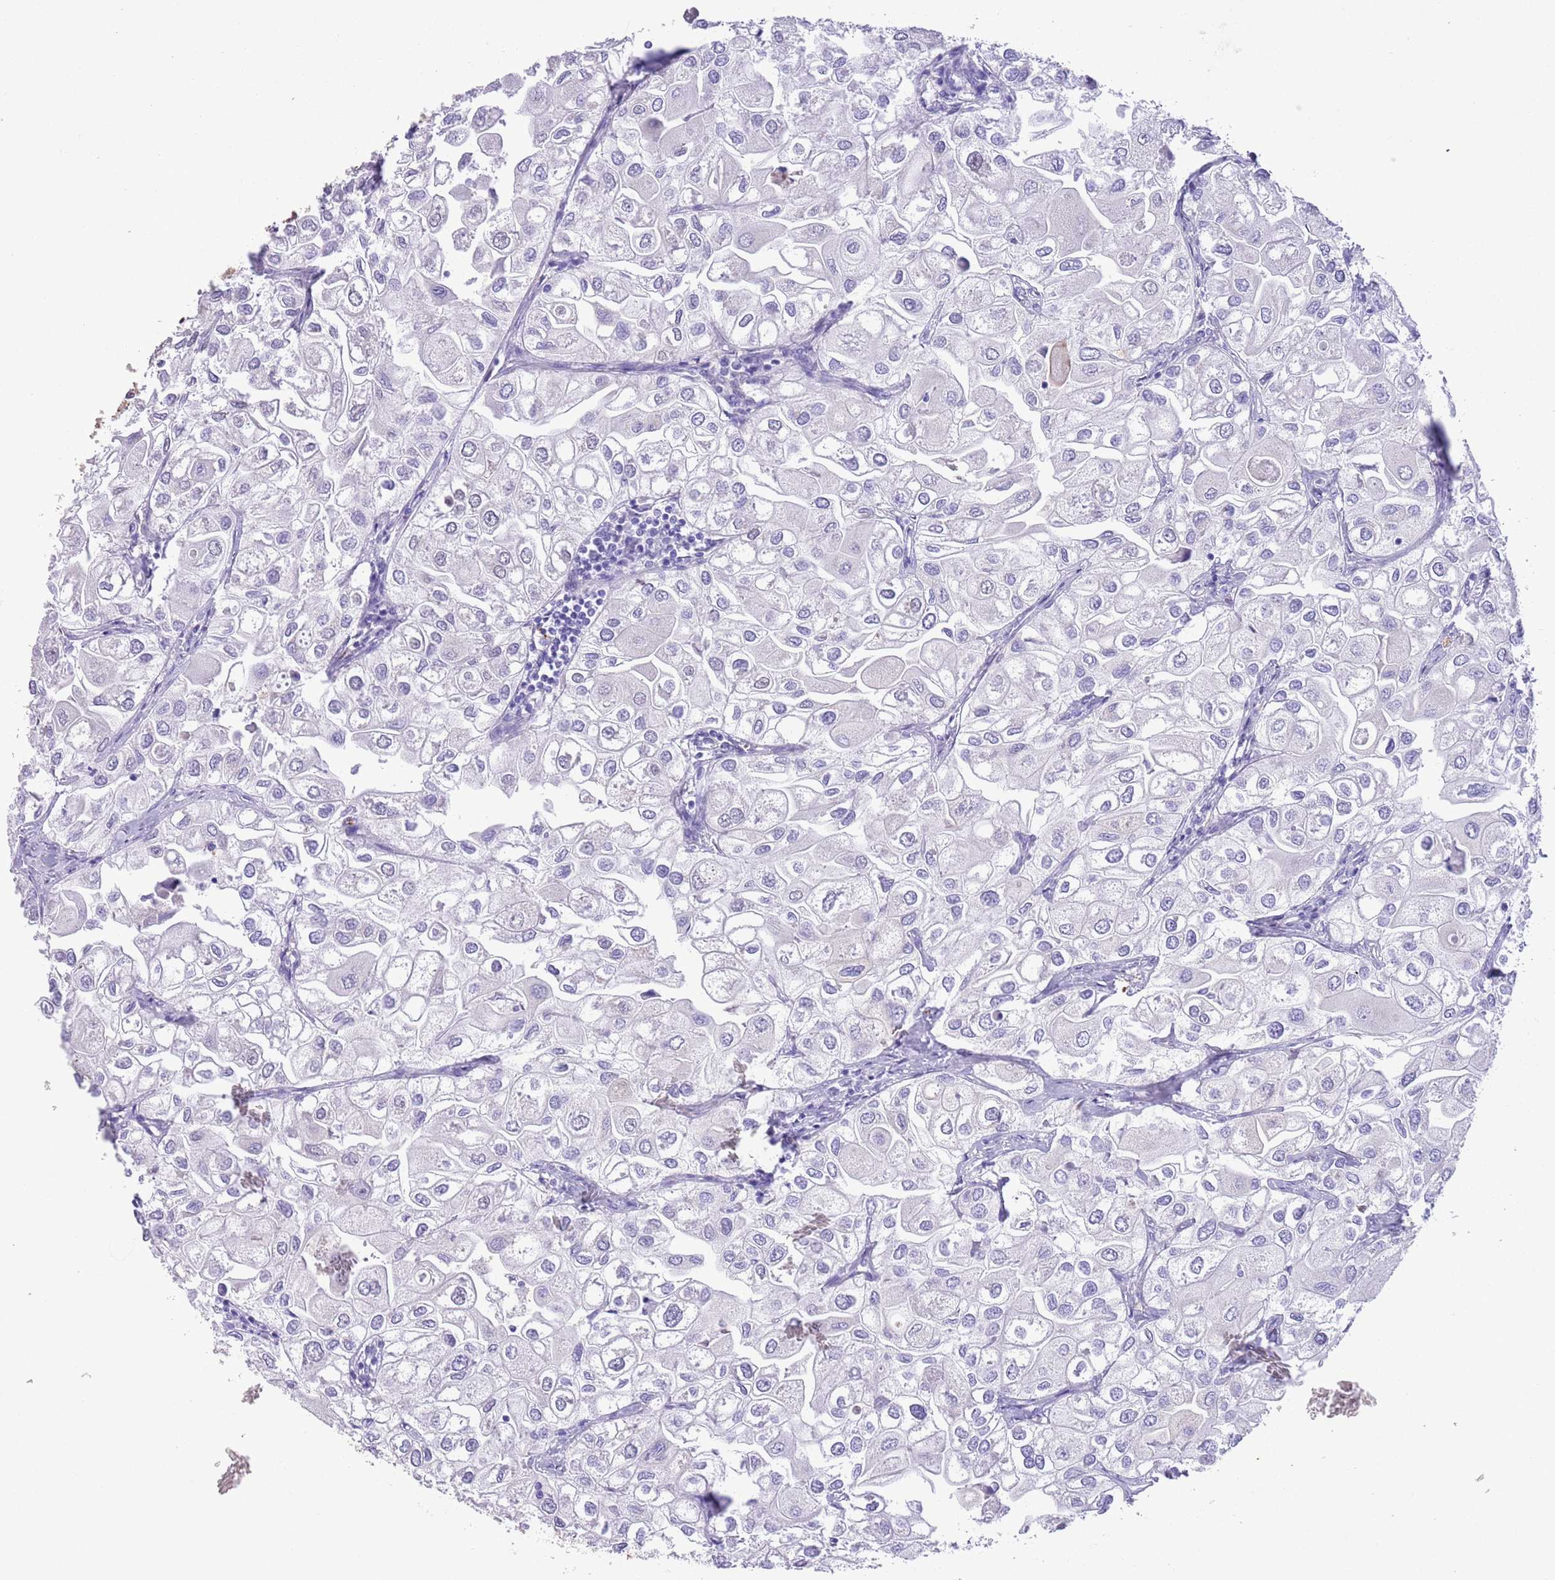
{"staining": {"intensity": "moderate", "quantity": "25%-75%", "location": "nuclear"}, "tissue": "urothelial cancer", "cell_type": "Tumor cells", "image_type": "cancer", "snomed": [{"axis": "morphology", "description": "Urothelial carcinoma, High grade"}, {"axis": "topography", "description": "Urinary bladder"}], "caption": "DAB immunohistochemical staining of urothelial carcinoma (high-grade) exhibits moderate nuclear protein expression in about 25%-75% of tumor cells.", "gene": "TRIM32", "patient": {"sex": "male", "age": 64}}